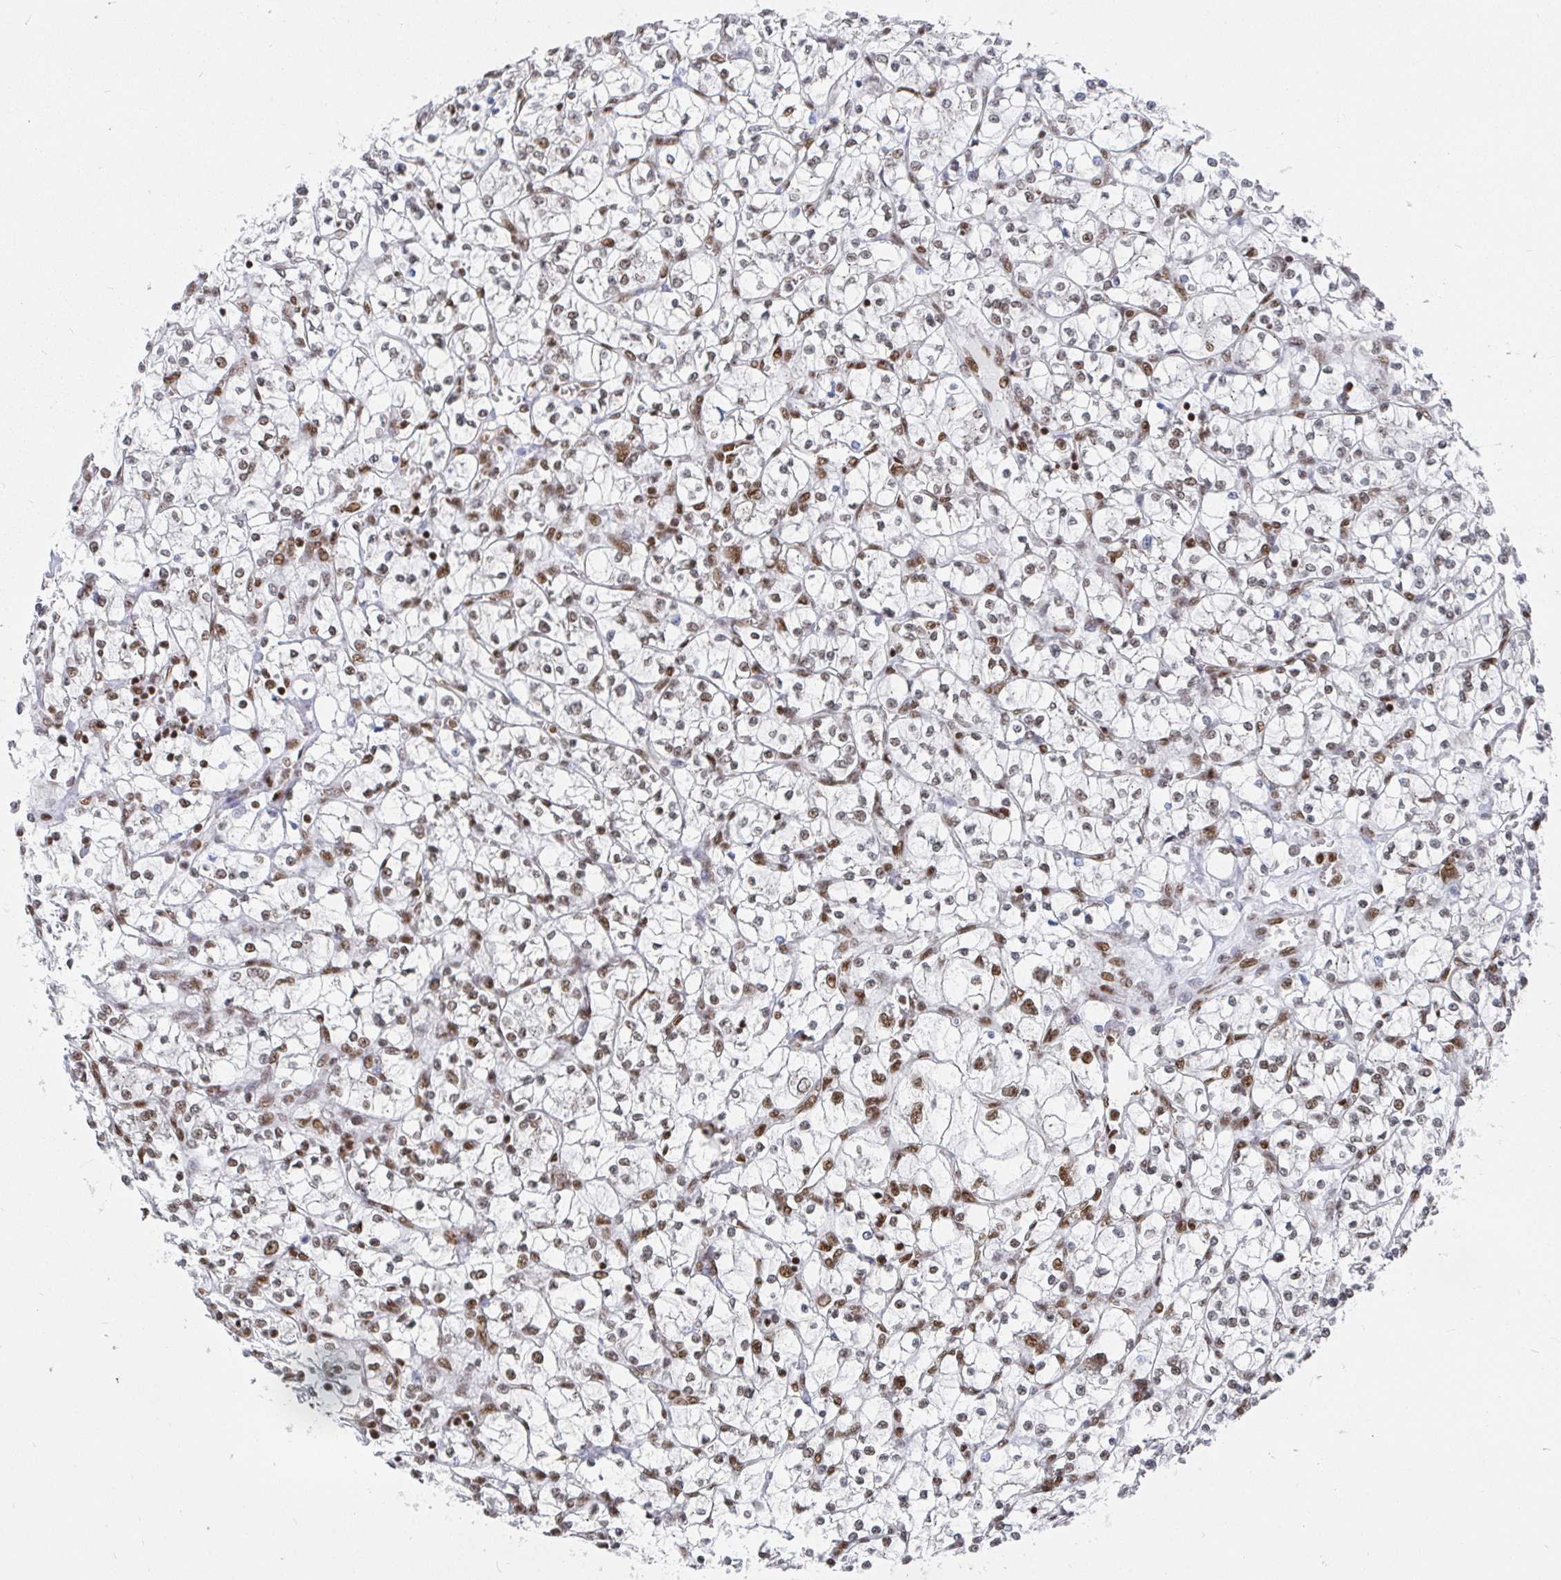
{"staining": {"intensity": "moderate", "quantity": ">75%", "location": "nuclear"}, "tissue": "renal cancer", "cell_type": "Tumor cells", "image_type": "cancer", "snomed": [{"axis": "morphology", "description": "Adenocarcinoma, NOS"}, {"axis": "topography", "description": "Kidney"}], "caption": "Protein staining of renal cancer (adenocarcinoma) tissue demonstrates moderate nuclear positivity in approximately >75% of tumor cells. Ihc stains the protein of interest in brown and the nuclei are stained blue.", "gene": "EWSR1", "patient": {"sex": "female", "age": 64}}